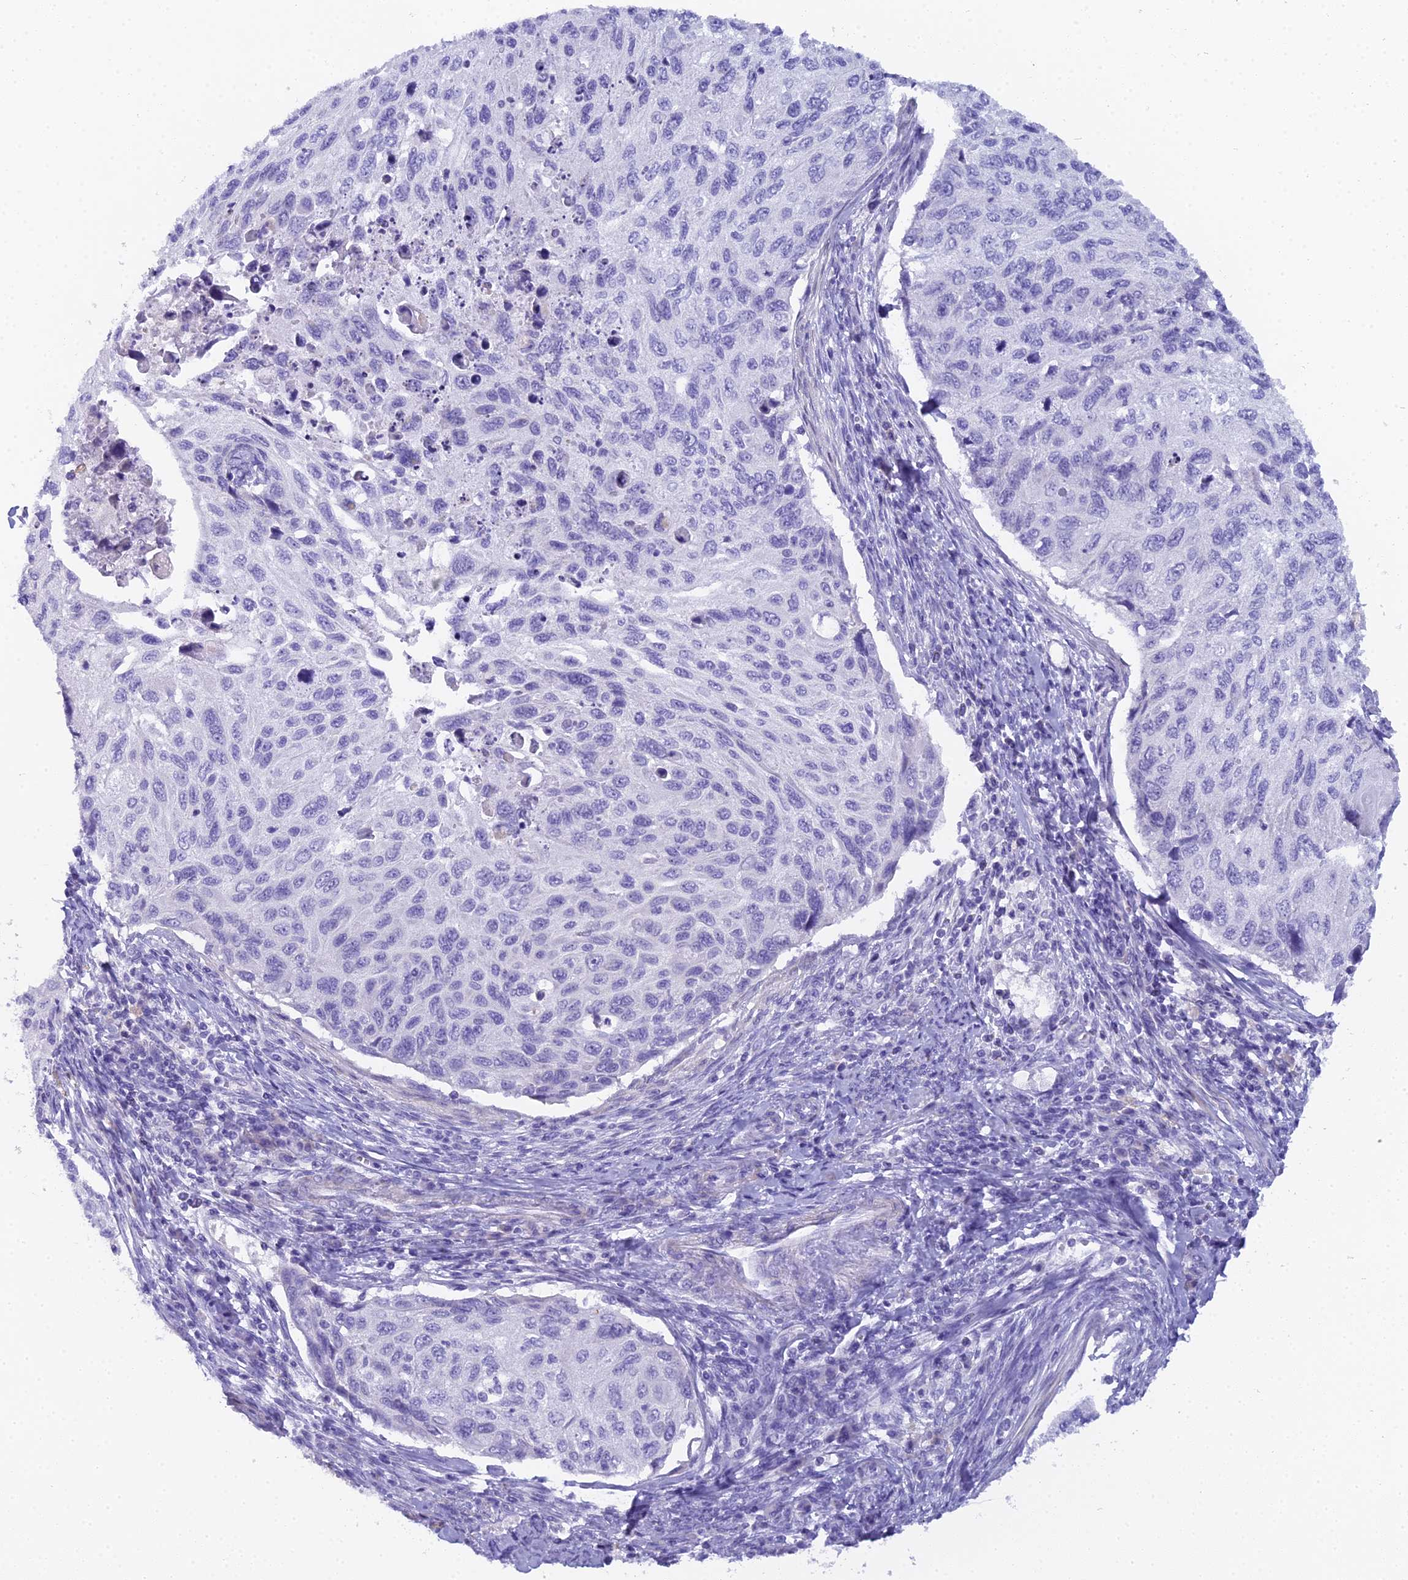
{"staining": {"intensity": "negative", "quantity": "none", "location": "none"}, "tissue": "cervical cancer", "cell_type": "Tumor cells", "image_type": "cancer", "snomed": [{"axis": "morphology", "description": "Squamous cell carcinoma, NOS"}, {"axis": "topography", "description": "Cervix"}], "caption": "There is no significant staining in tumor cells of cervical cancer (squamous cell carcinoma). (Immunohistochemistry (ihc), brightfield microscopy, high magnification).", "gene": "UNC80", "patient": {"sex": "female", "age": 70}}